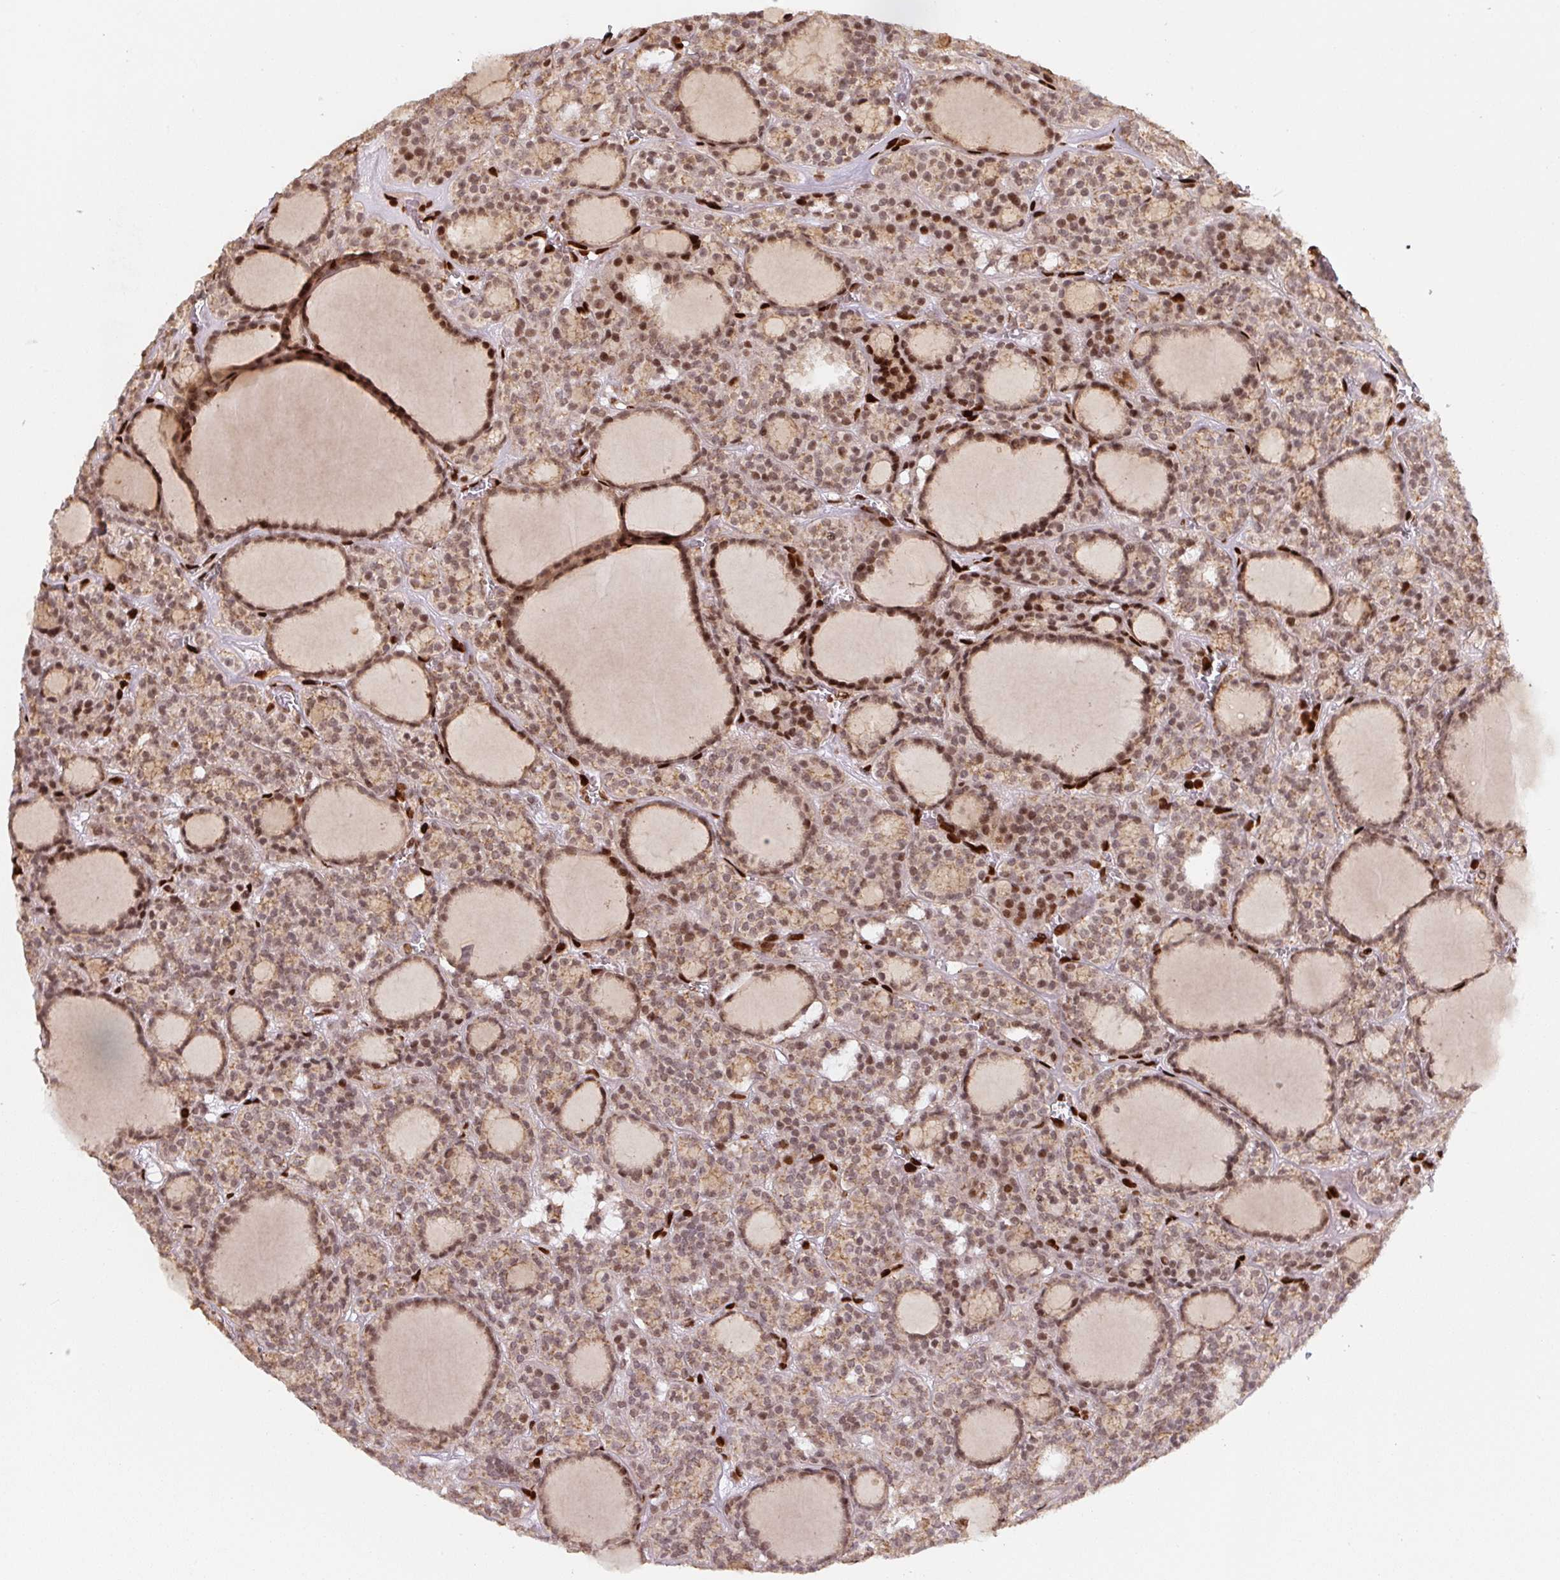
{"staining": {"intensity": "moderate", "quantity": ">75%", "location": "cytoplasmic/membranous,nuclear"}, "tissue": "thyroid cancer", "cell_type": "Tumor cells", "image_type": "cancer", "snomed": [{"axis": "morphology", "description": "Follicular adenoma carcinoma, NOS"}, {"axis": "topography", "description": "Thyroid gland"}], "caption": "A high-resolution histopathology image shows immunohistochemistry (IHC) staining of follicular adenoma carcinoma (thyroid), which shows moderate cytoplasmic/membranous and nuclear positivity in approximately >75% of tumor cells.", "gene": "PYDC2", "patient": {"sex": "female", "age": 63}}